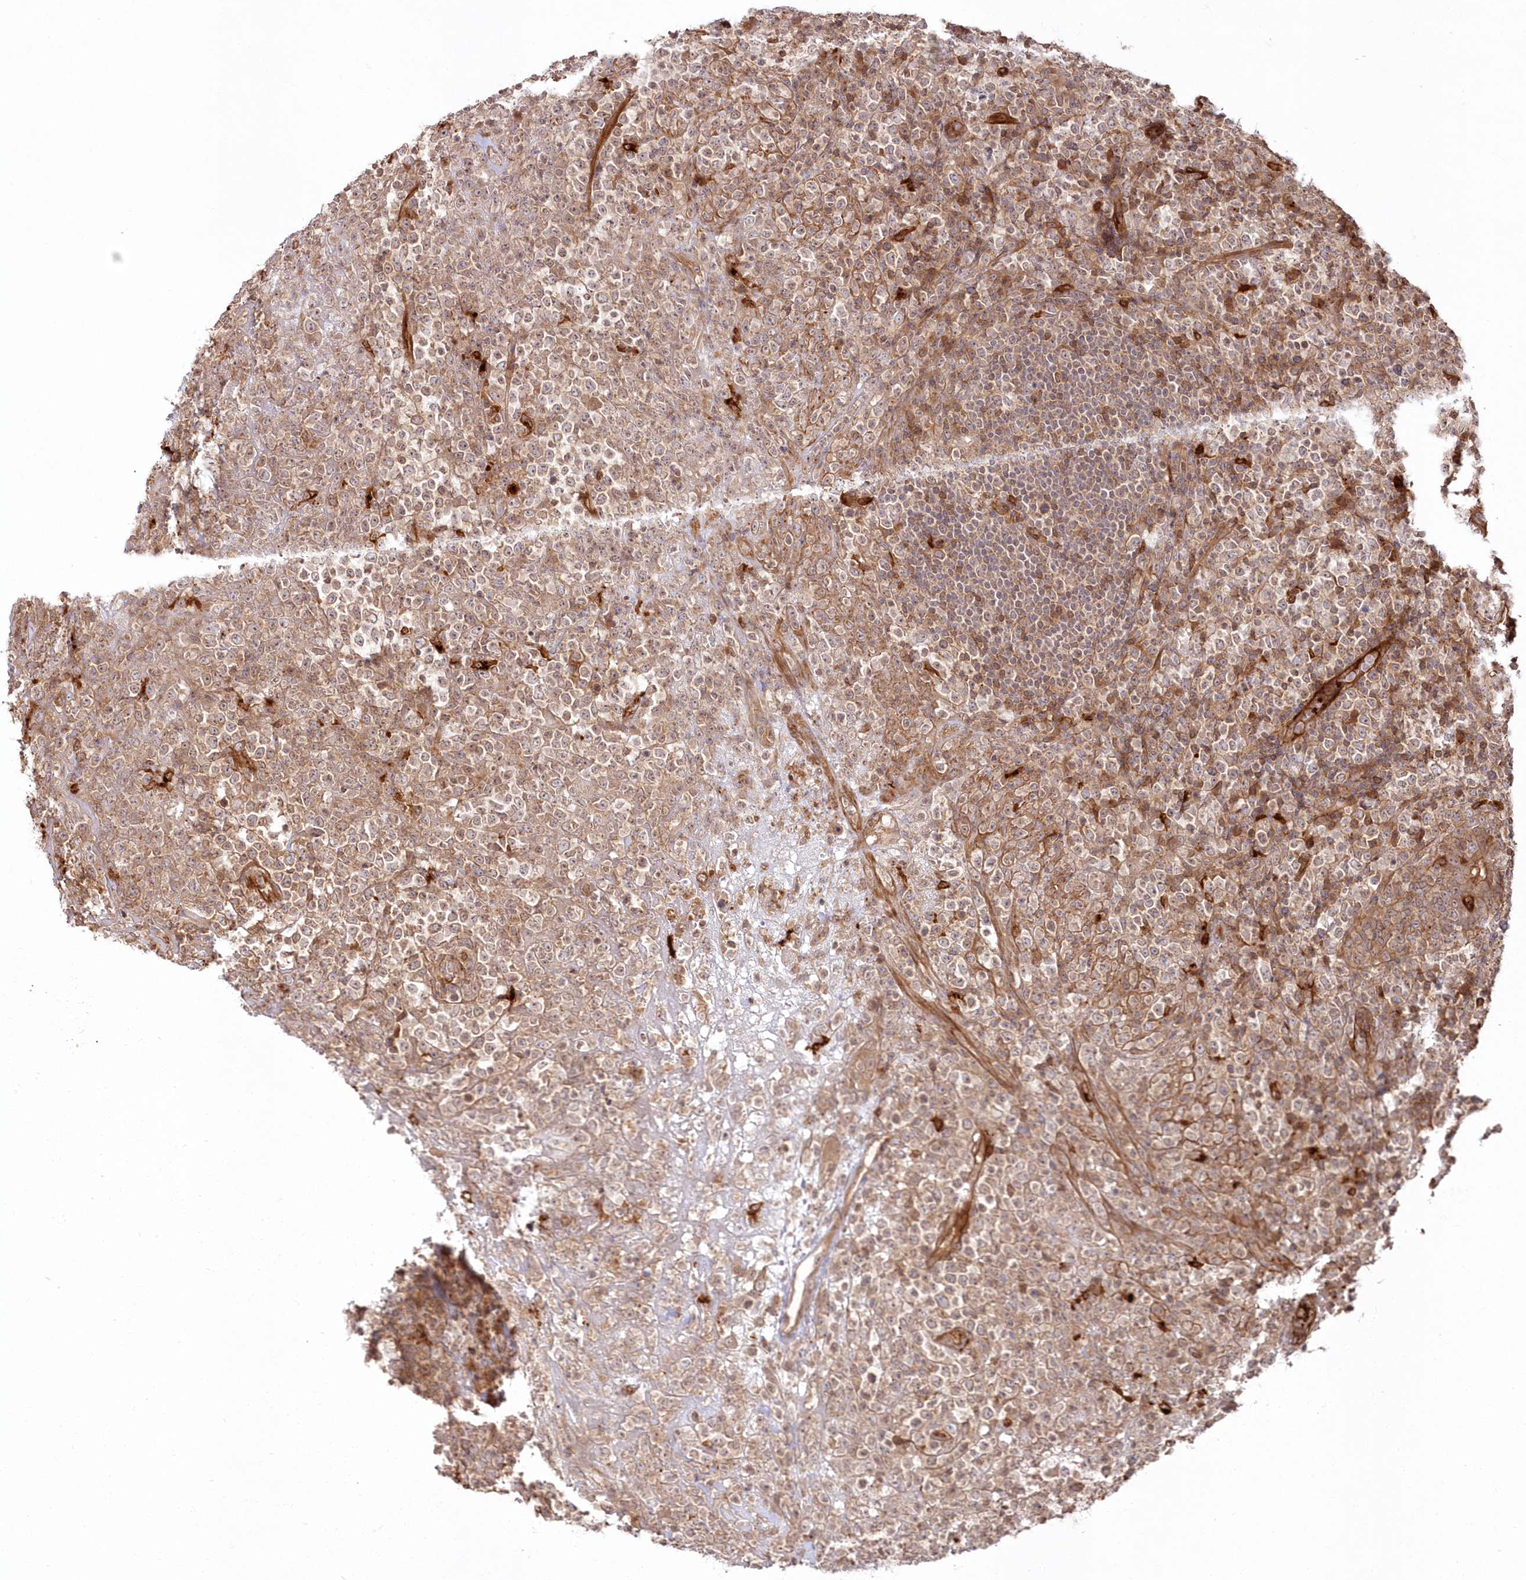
{"staining": {"intensity": "weak", "quantity": ">75%", "location": "cytoplasmic/membranous"}, "tissue": "lymphoma", "cell_type": "Tumor cells", "image_type": "cancer", "snomed": [{"axis": "morphology", "description": "Malignant lymphoma, non-Hodgkin's type, High grade"}, {"axis": "topography", "description": "Colon"}], "caption": "A brown stain shows weak cytoplasmic/membranous staining of a protein in human malignant lymphoma, non-Hodgkin's type (high-grade) tumor cells.", "gene": "RGCC", "patient": {"sex": "female", "age": 53}}